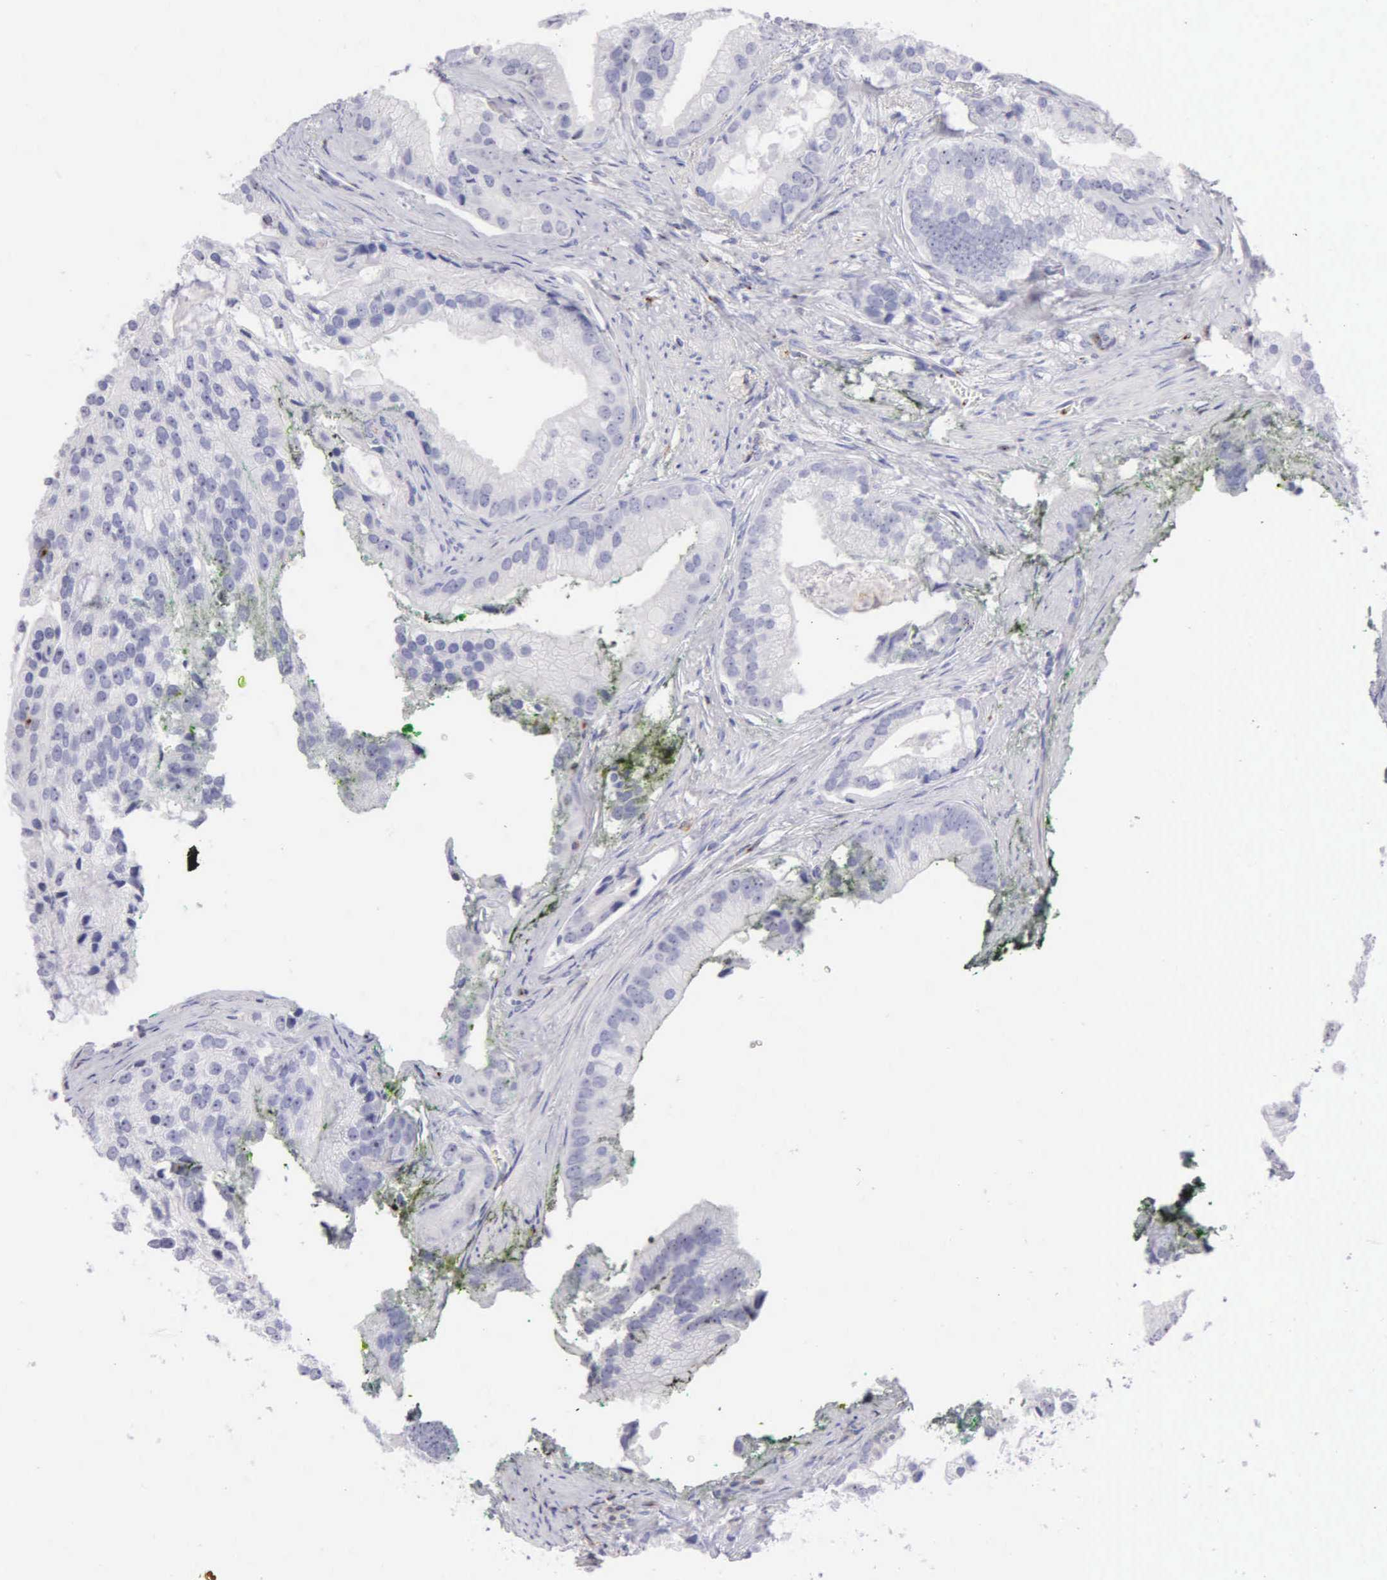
{"staining": {"intensity": "negative", "quantity": "none", "location": "none"}, "tissue": "prostate cancer", "cell_type": "Tumor cells", "image_type": "cancer", "snomed": [{"axis": "morphology", "description": "Adenocarcinoma, Low grade"}, {"axis": "topography", "description": "Prostate"}], "caption": "Protein analysis of low-grade adenocarcinoma (prostate) exhibits no significant staining in tumor cells.", "gene": "SRGN", "patient": {"sex": "male", "age": 71}}